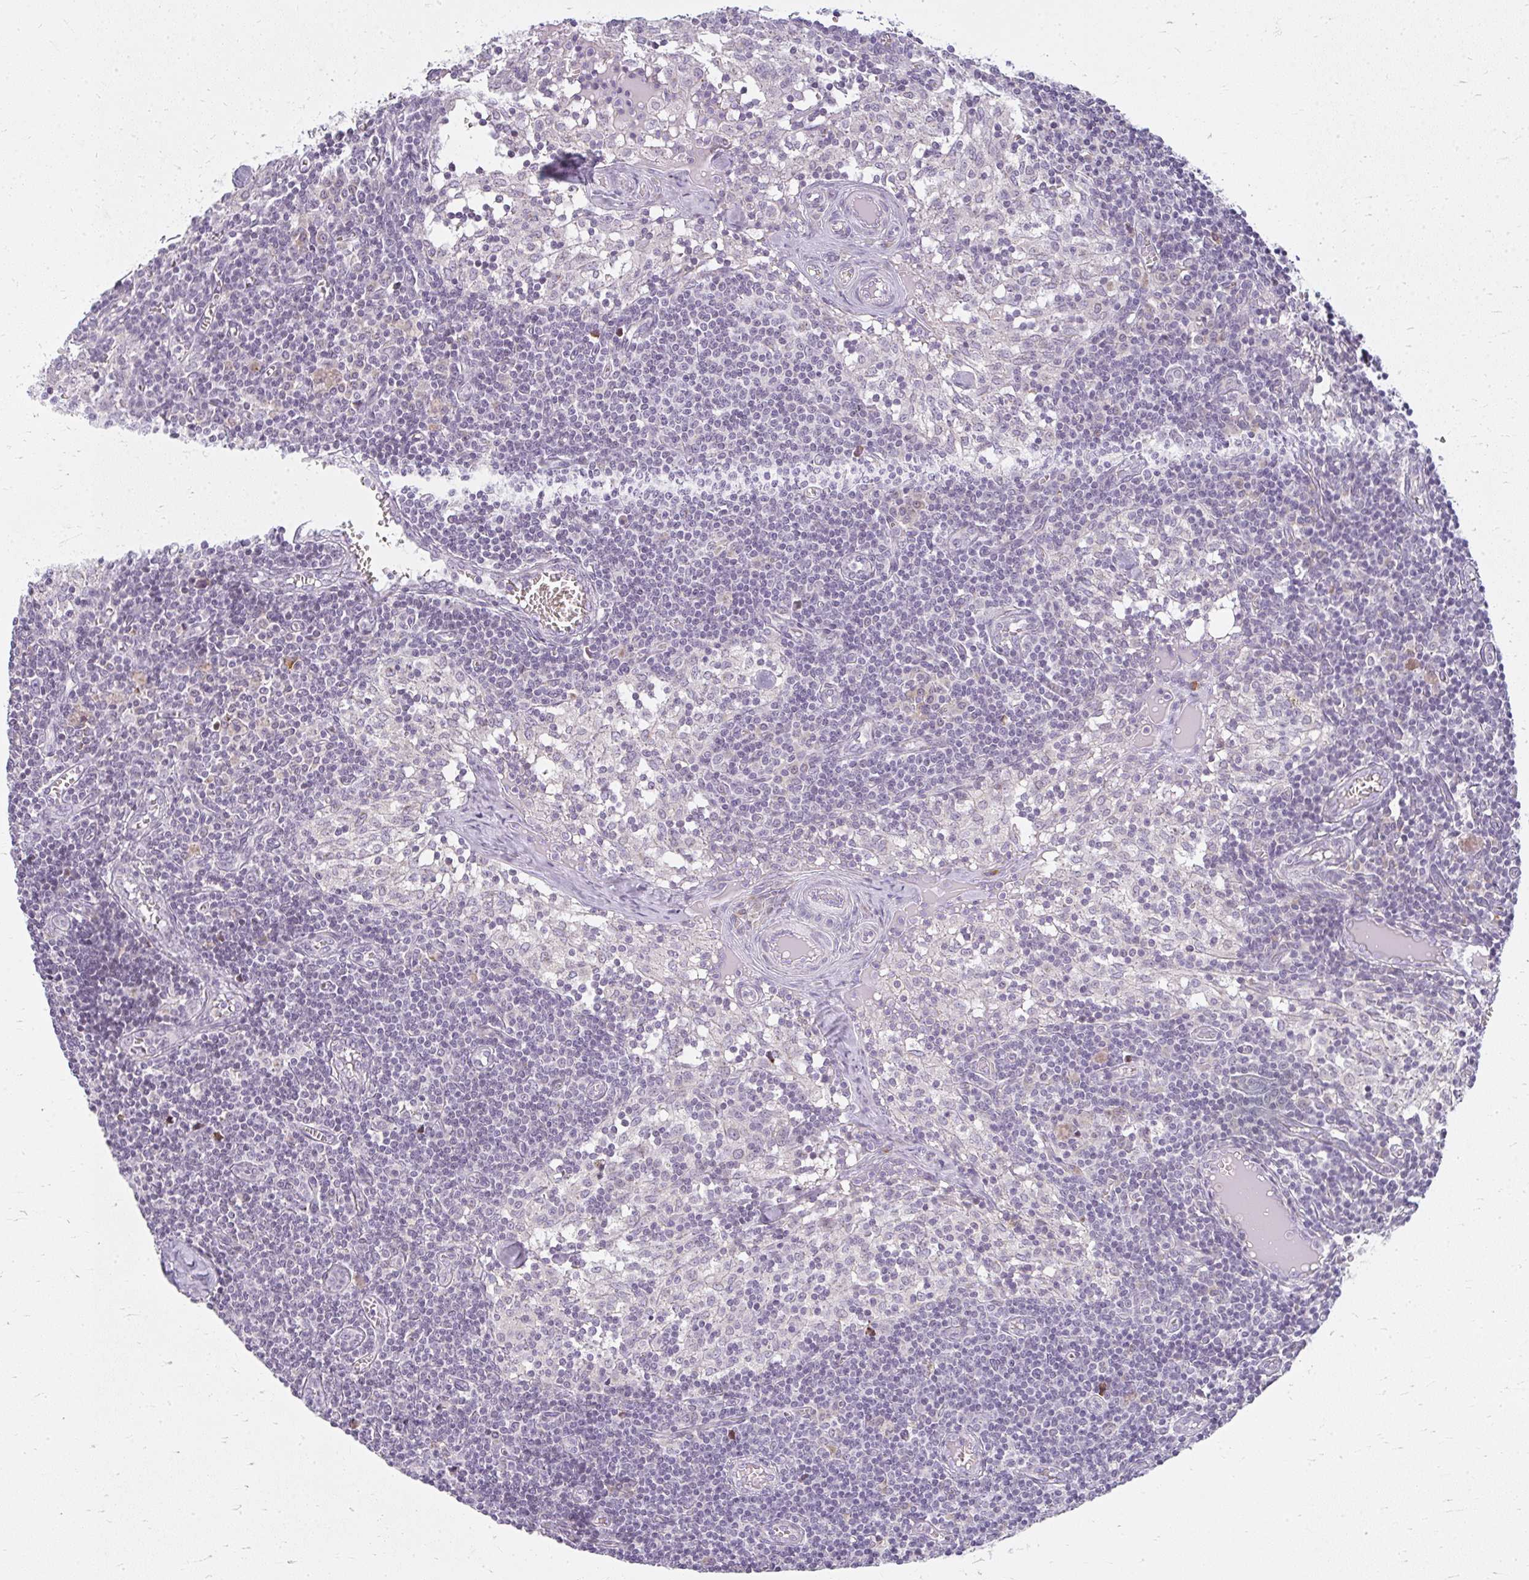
{"staining": {"intensity": "negative", "quantity": "none", "location": "none"}, "tissue": "lymph node", "cell_type": "Germinal center cells", "image_type": "normal", "snomed": [{"axis": "morphology", "description": "Normal tissue, NOS"}, {"axis": "topography", "description": "Lymph node"}], "caption": "An image of lymph node stained for a protein shows no brown staining in germinal center cells. (DAB IHC visualized using brightfield microscopy, high magnification).", "gene": "ZFYVE26", "patient": {"sex": "female", "age": 31}}